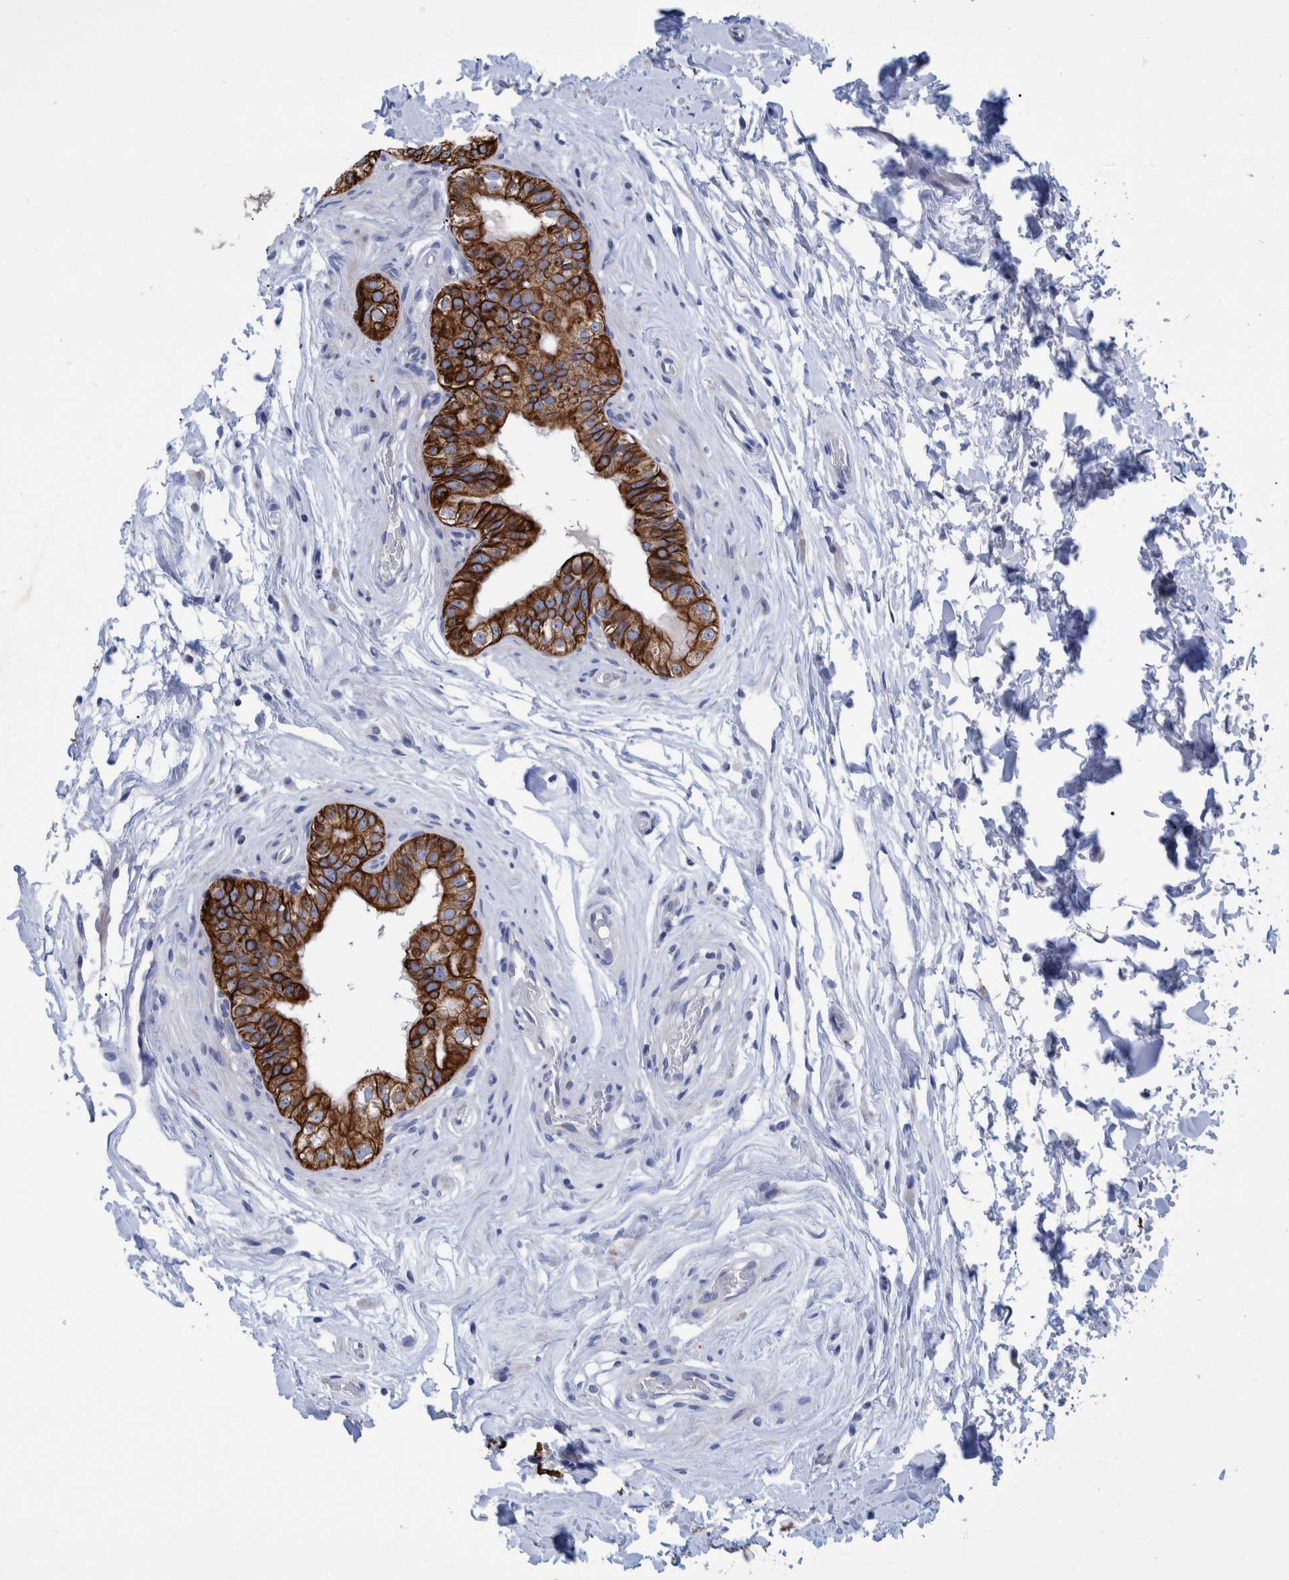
{"staining": {"intensity": "strong", "quantity": ">75%", "location": "cytoplasmic/membranous"}, "tissue": "epididymis", "cell_type": "Glandular cells", "image_type": "normal", "snomed": [{"axis": "morphology", "description": "Normal tissue, NOS"}, {"axis": "topography", "description": "Testis"}, {"axis": "topography", "description": "Epididymis"}], "caption": "This image shows normal epididymis stained with immunohistochemistry (IHC) to label a protein in brown. The cytoplasmic/membranous of glandular cells show strong positivity for the protein. Nuclei are counter-stained blue.", "gene": "MKS1", "patient": {"sex": "male", "age": 36}}